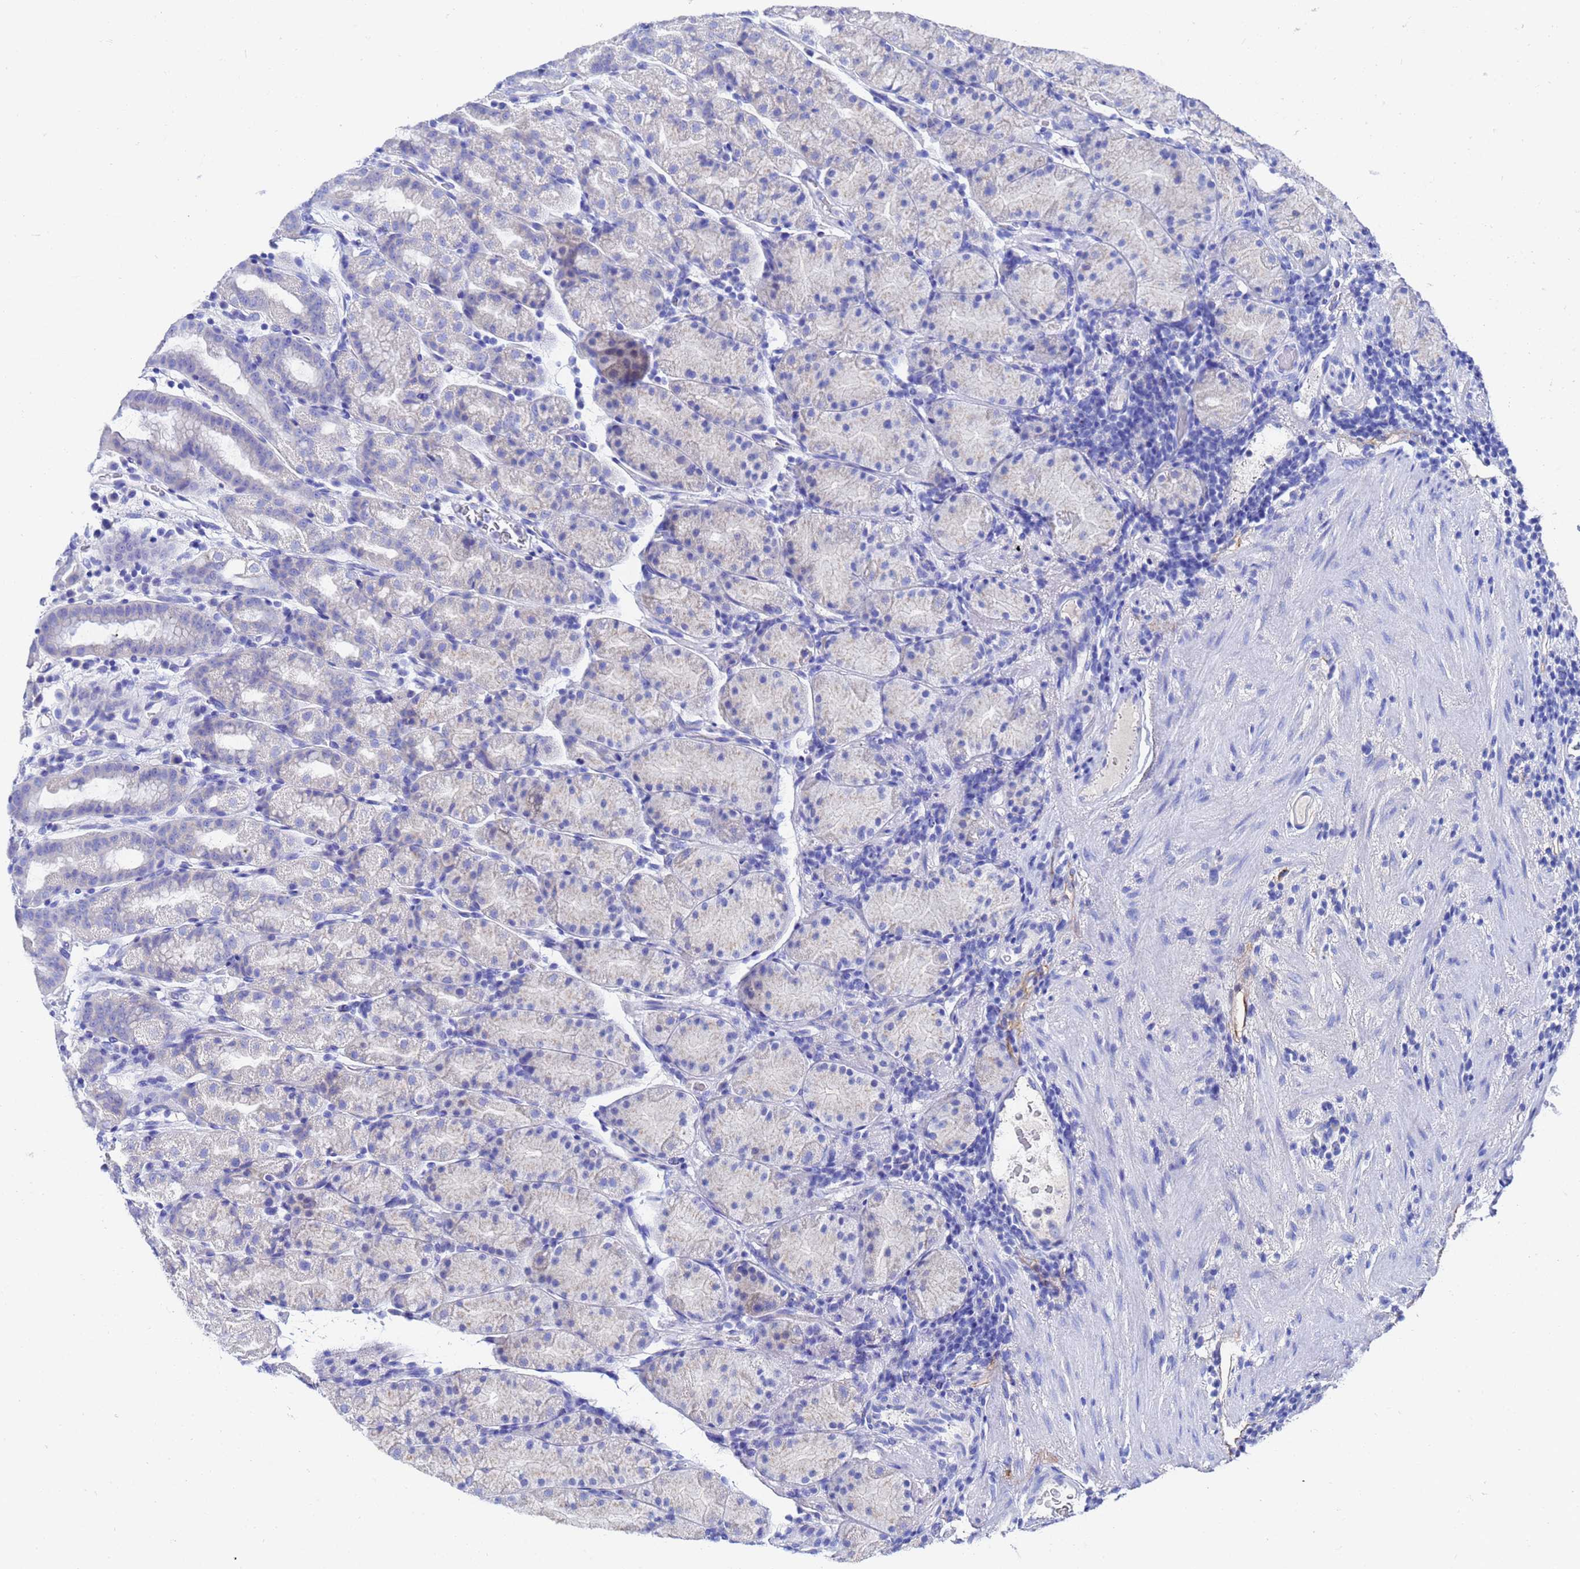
{"staining": {"intensity": "negative", "quantity": "none", "location": "none"}, "tissue": "stomach", "cell_type": "Glandular cells", "image_type": "normal", "snomed": [{"axis": "morphology", "description": "Normal tissue, NOS"}, {"axis": "topography", "description": "Stomach, upper"}, {"axis": "topography", "description": "Stomach, lower"}, {"axis": "topography", "description": "Small intestine"}], "caption": "DAB (3,3'-diaminobenzidine) immunohistochemical staining of benign human stomach demonstrates no significant staining in glandular cells.", "gene": "AQP12A", "patient": {"sex": "male", "age": 68}}